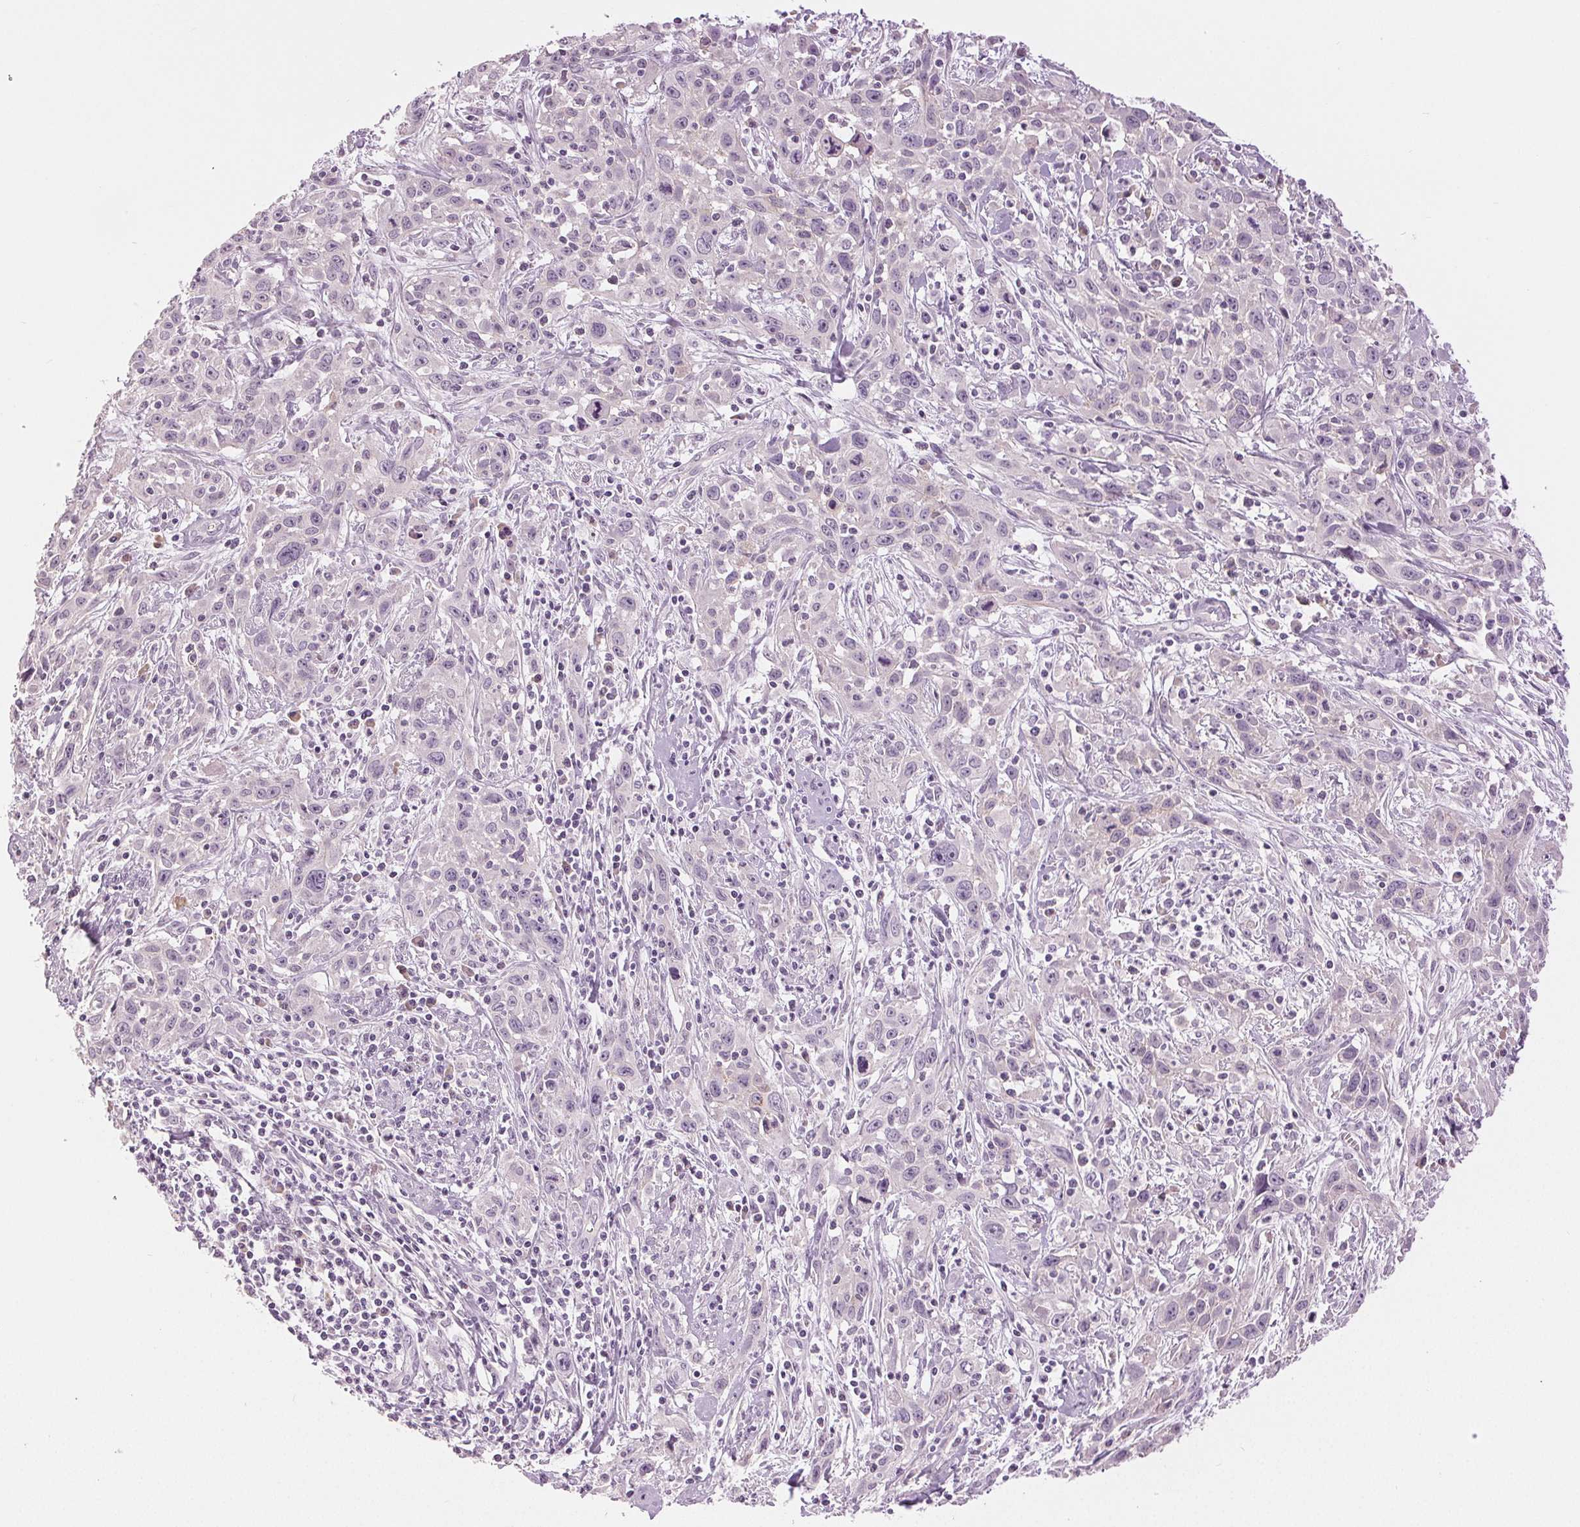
{"staining": {"intensity": "negative", "quantity": "none", "location": "none"}, "tissue": "cervical cancer", "cell_type": "Tumor cells", "image_type": "cancer", "snomed": [{"axis": "morphology", "description": "Squamous cell carcinoma, NOS"}, {"axis": "topography", "description": "Cervix"}], "caption": "A histopathology image of cervical cancer (squamous cell carcinoma) stained for a protein shows no brown staining in tumor cells. (Stains: DAB (3,3'-diaminobenzidine) immunohistochemistry (IHC) with hematoxylin counter stain, Microscopy: brightfield microscopy at high magnification).", "gene": "DSG3", "patient": {"sex": "female", "age": 38}}